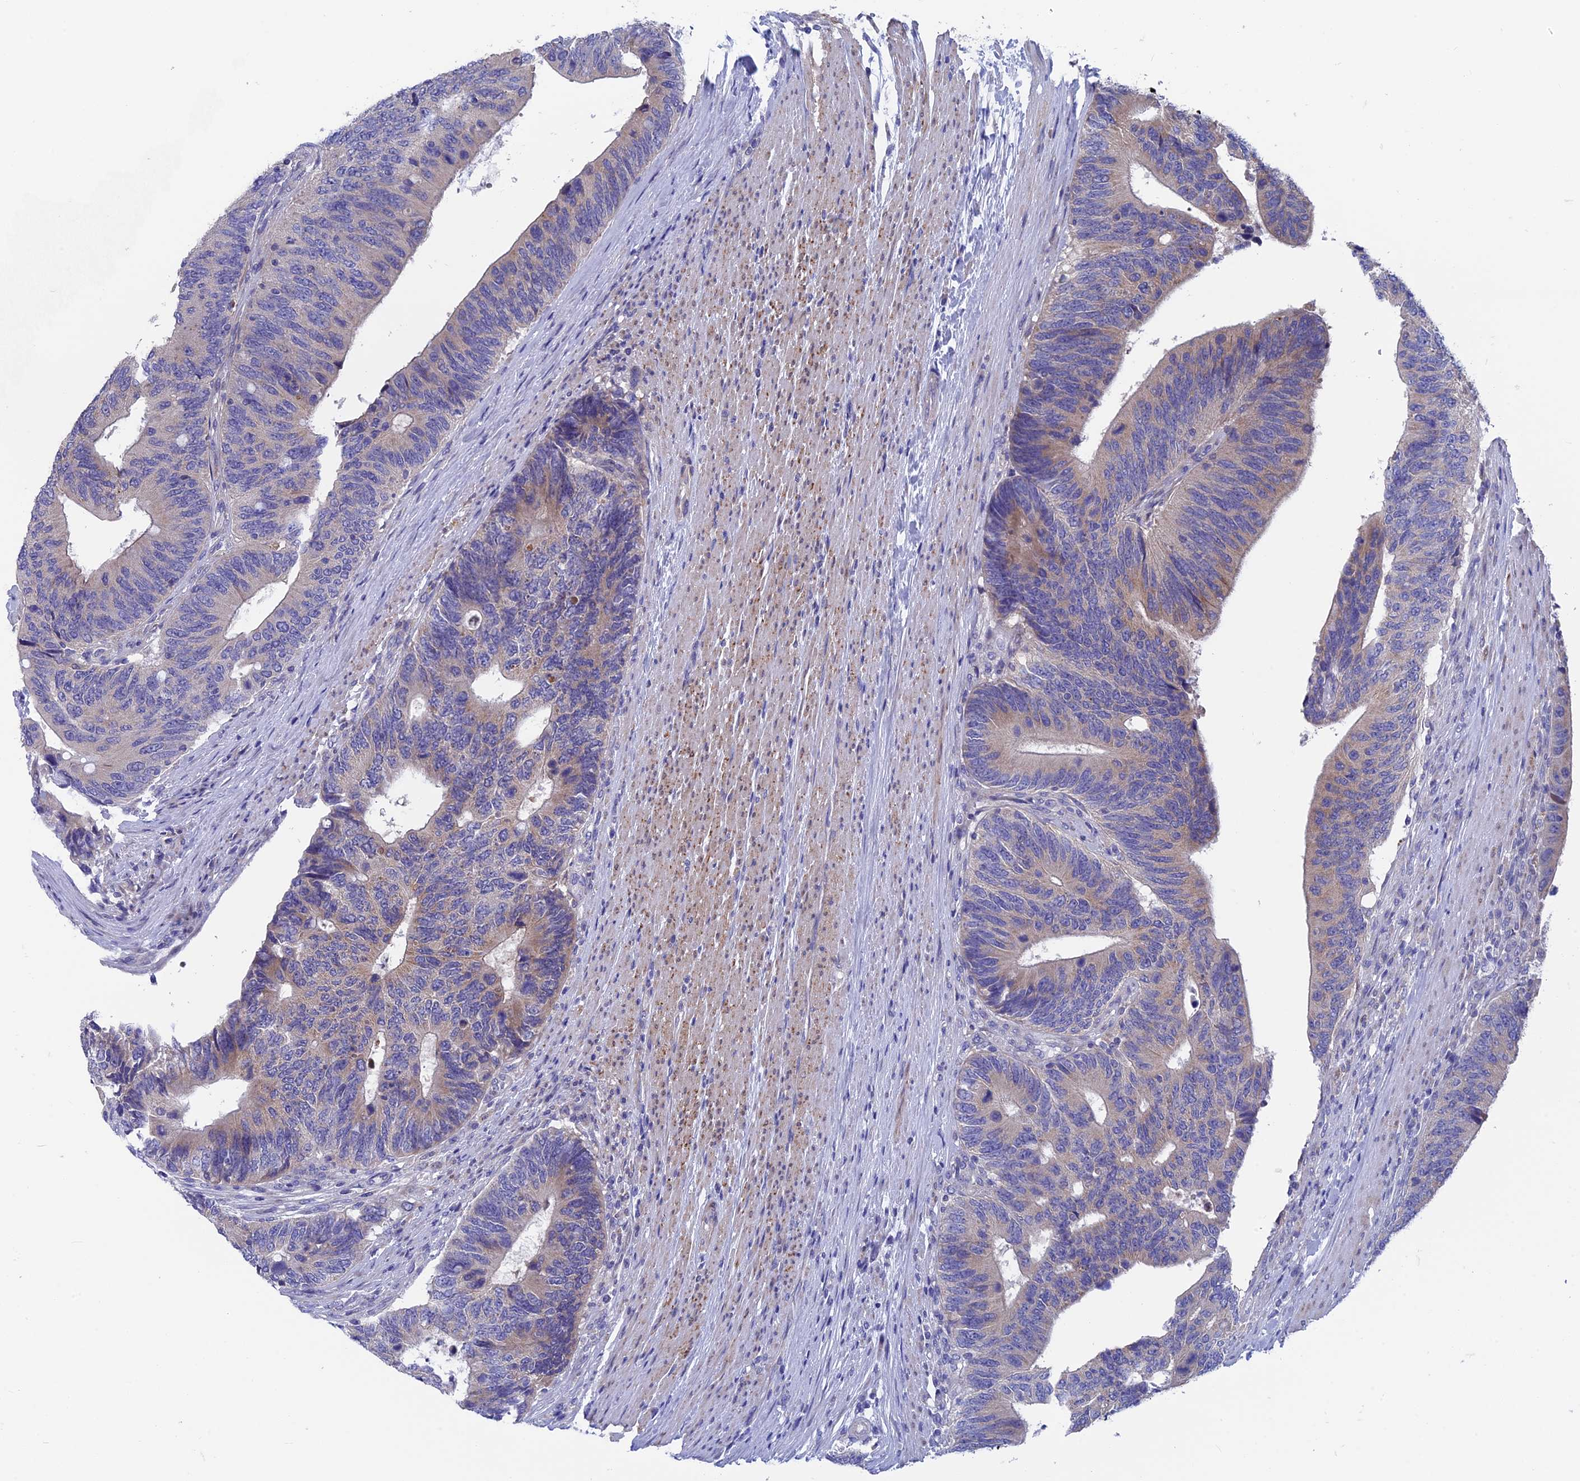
{"staining": {"intensity": "weak", "quantity": "25%-75%", "location": "cytoplasmic/membranous"}, "tissue": "colorectal cancer", "cell_type": "Tumor cells", "image_type": "cancer", "snomed": [{"axis": "morphology", "description": "Adenocarcinoma, NOS"}, {"axis": "topography", "description": "Colon"}], "caption": "DAB (3,3'-diaminobenzidine) immunohistochemical staining of adenocarcinoma (colorectal) demonstrates weak cytoplasmic/membranous protein positivity in approximately 25%-75% of tumor cells. (DAB (3,3'-diaminobenzidine) IHC with brightfield microscopy, high magnification).", "gene": "AK4", "patient": {"sex": "male", "age": 87}}